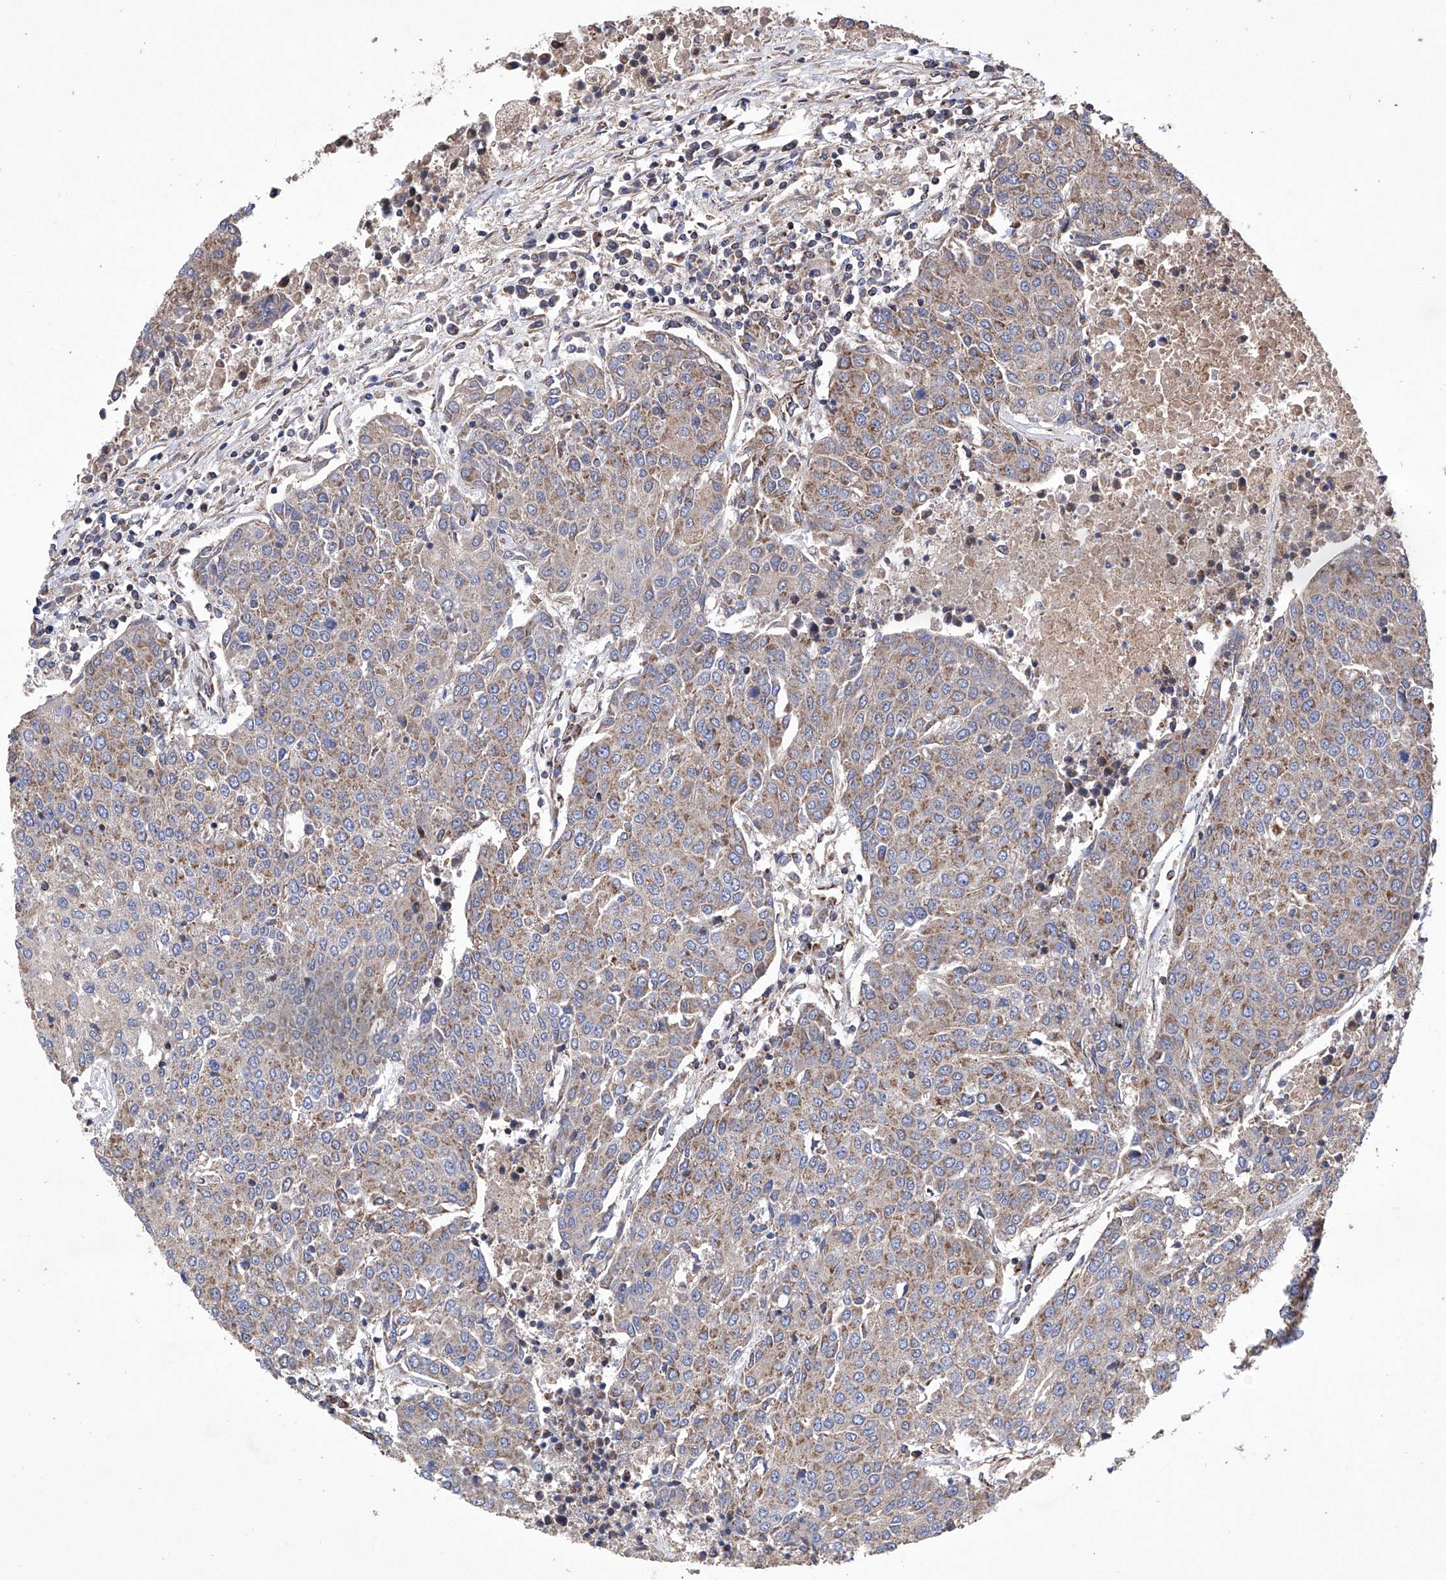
{"staining": {"intensity": "weak", "quantity": ">75%", "location": "cytoplasmic/membranous"}, "tissue": "urothelial cancer", "cell_type": "Tumor cells", "image_type": "cancer", "snomed": [{"axis": "morphology", "description": "Urothelial carcinoma, High grade"}, {"axis": "topography", "description": "Urinary bladder"}], "caption": "Immunohistochemistry (IHC) of human urothelial cancer displays low levels of weak cytoplasmic/membranous staining in approximately >75% of tumor cells.", "gene": "EFCAB2", "patient": {"sex": "female", "age": 85}}